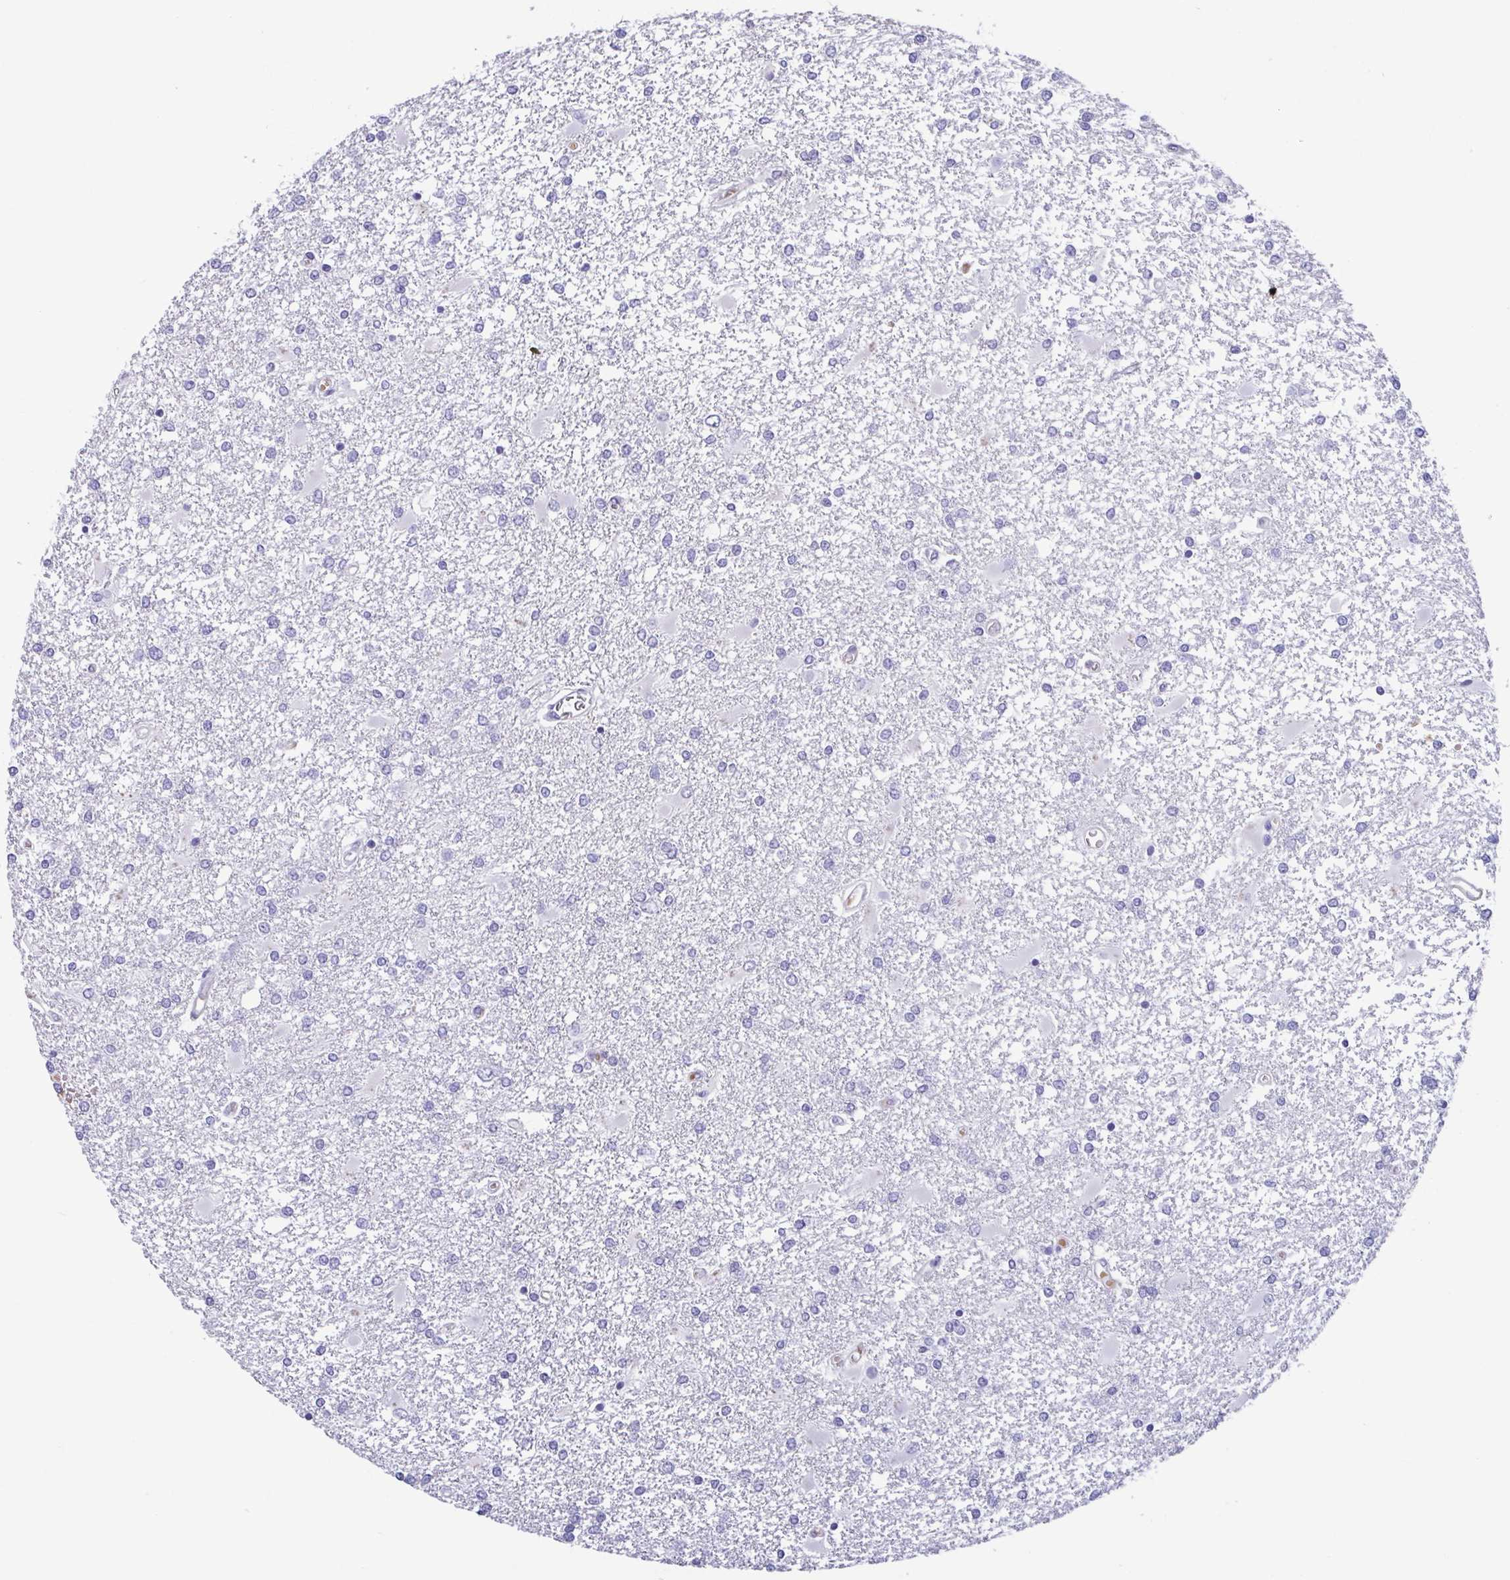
{"staining": {"intensity": "negative", "quantity": "none", "location": "none"}, "tissue": "glioma", "cell_type": "Tumor cells", "image_type": "cancer", "snomed": [{"axis": "morphology", "description": "Glioma, malignant, High grade"}, {"axis": "topography", "description": "Cerebral cortex"}], "caption": "Immunohistochemical staining of human high-grade glioma (malignant) shows no significant positivity in tumor cells.", "gene": "MORC4", "patient": {"sex": "male", "age": 79}}